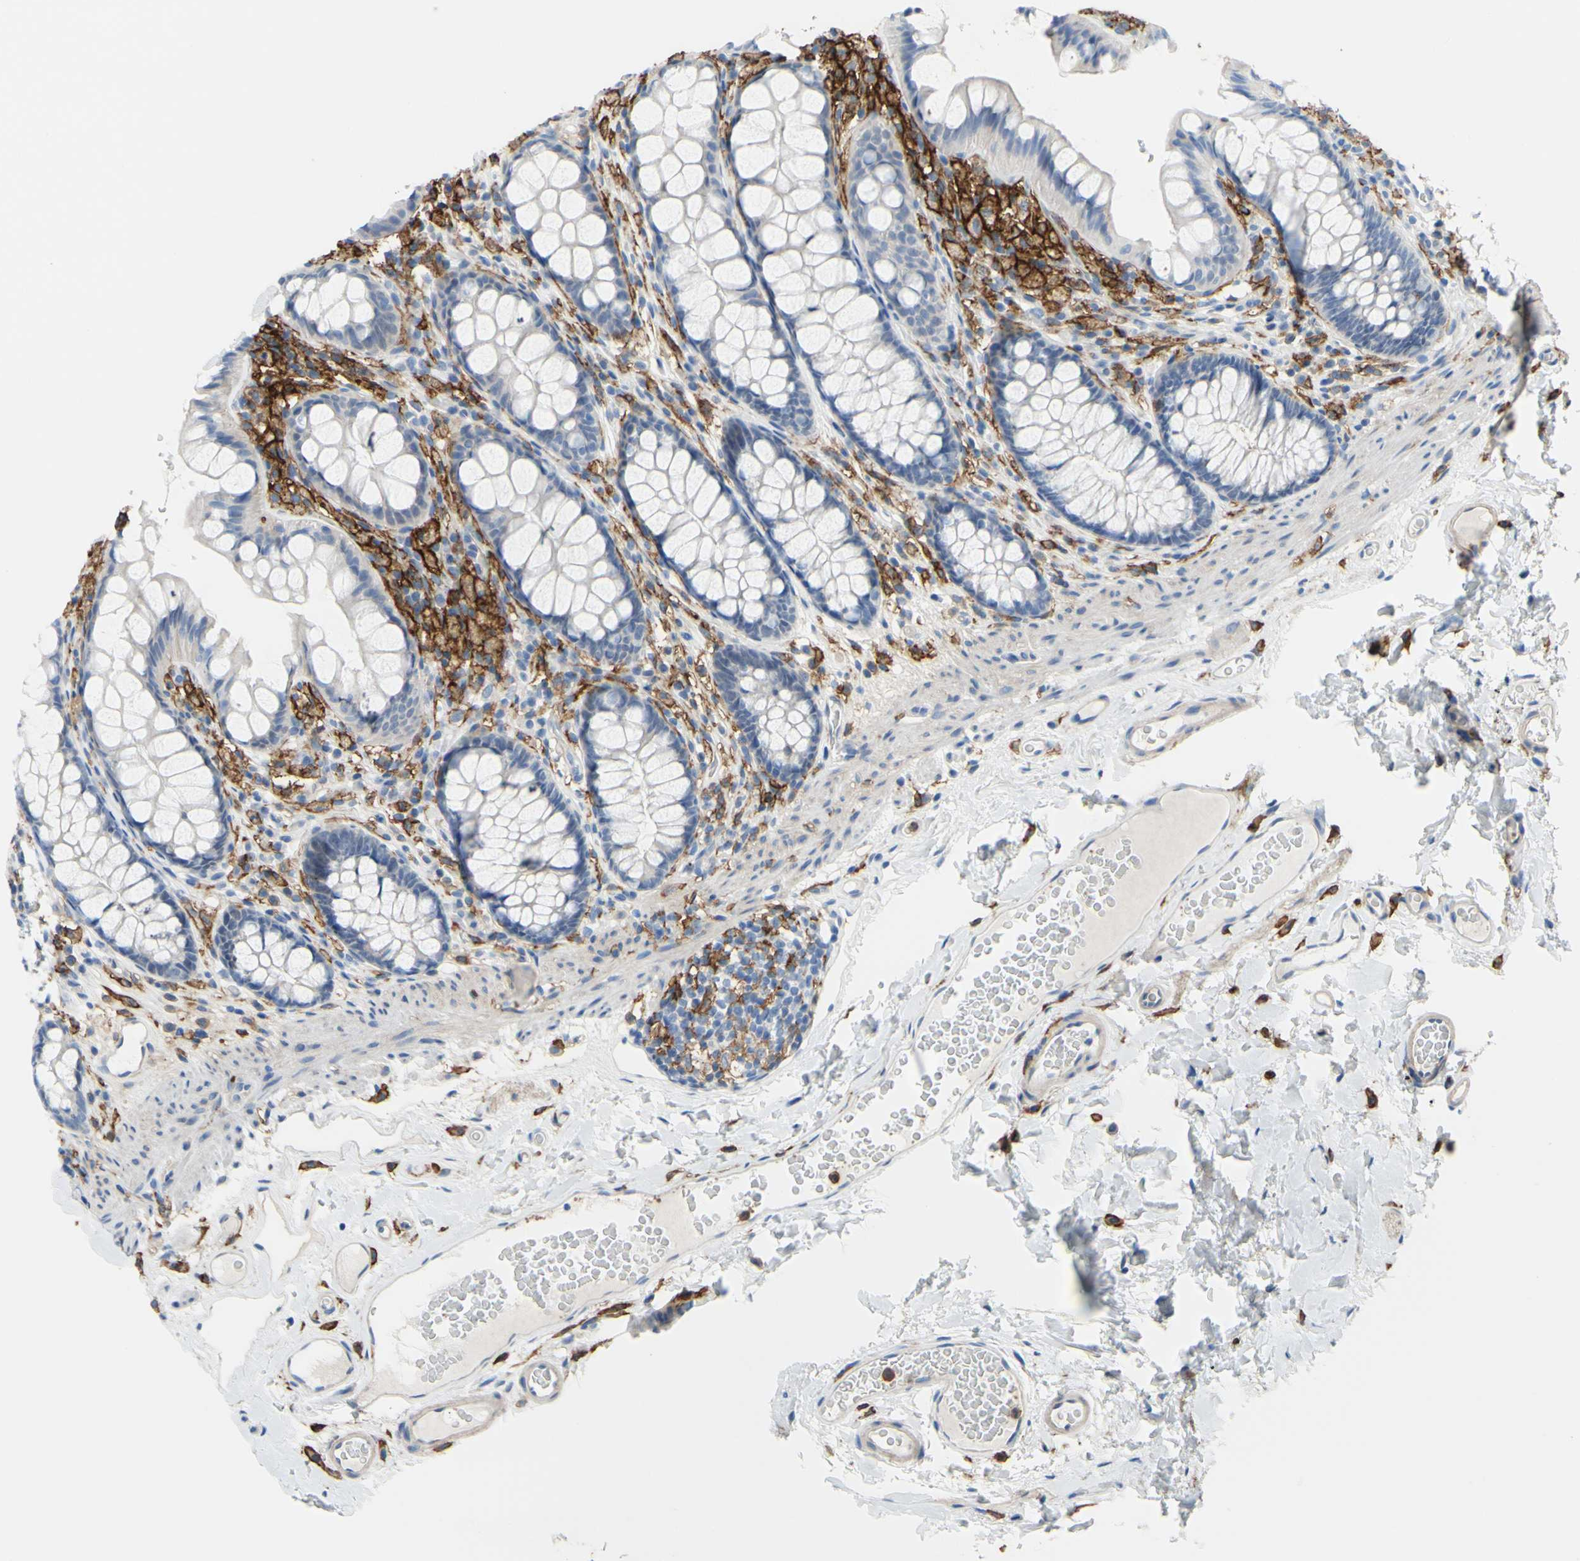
{"staining": {"intensity": "negative", "quantity": "none", "location": "none"}, "tissue": "colon", "cell_type": "Endothelial cells", "image_type": "normal", "snomed": [{"axis": "morphology", "description": "Normal tissue, NOS"}, {"axis": "topography", "description": "Colon"}], "caption": "Protein analysis of benign colon displays no significant expression in endothelial cells. (DAB (3,3'-diaminobenzidine) IHC visualized using brightfield microscopy, high magnification).", "gene": "FCGR2A", "patient": {"sex": "female", "age": 55}}